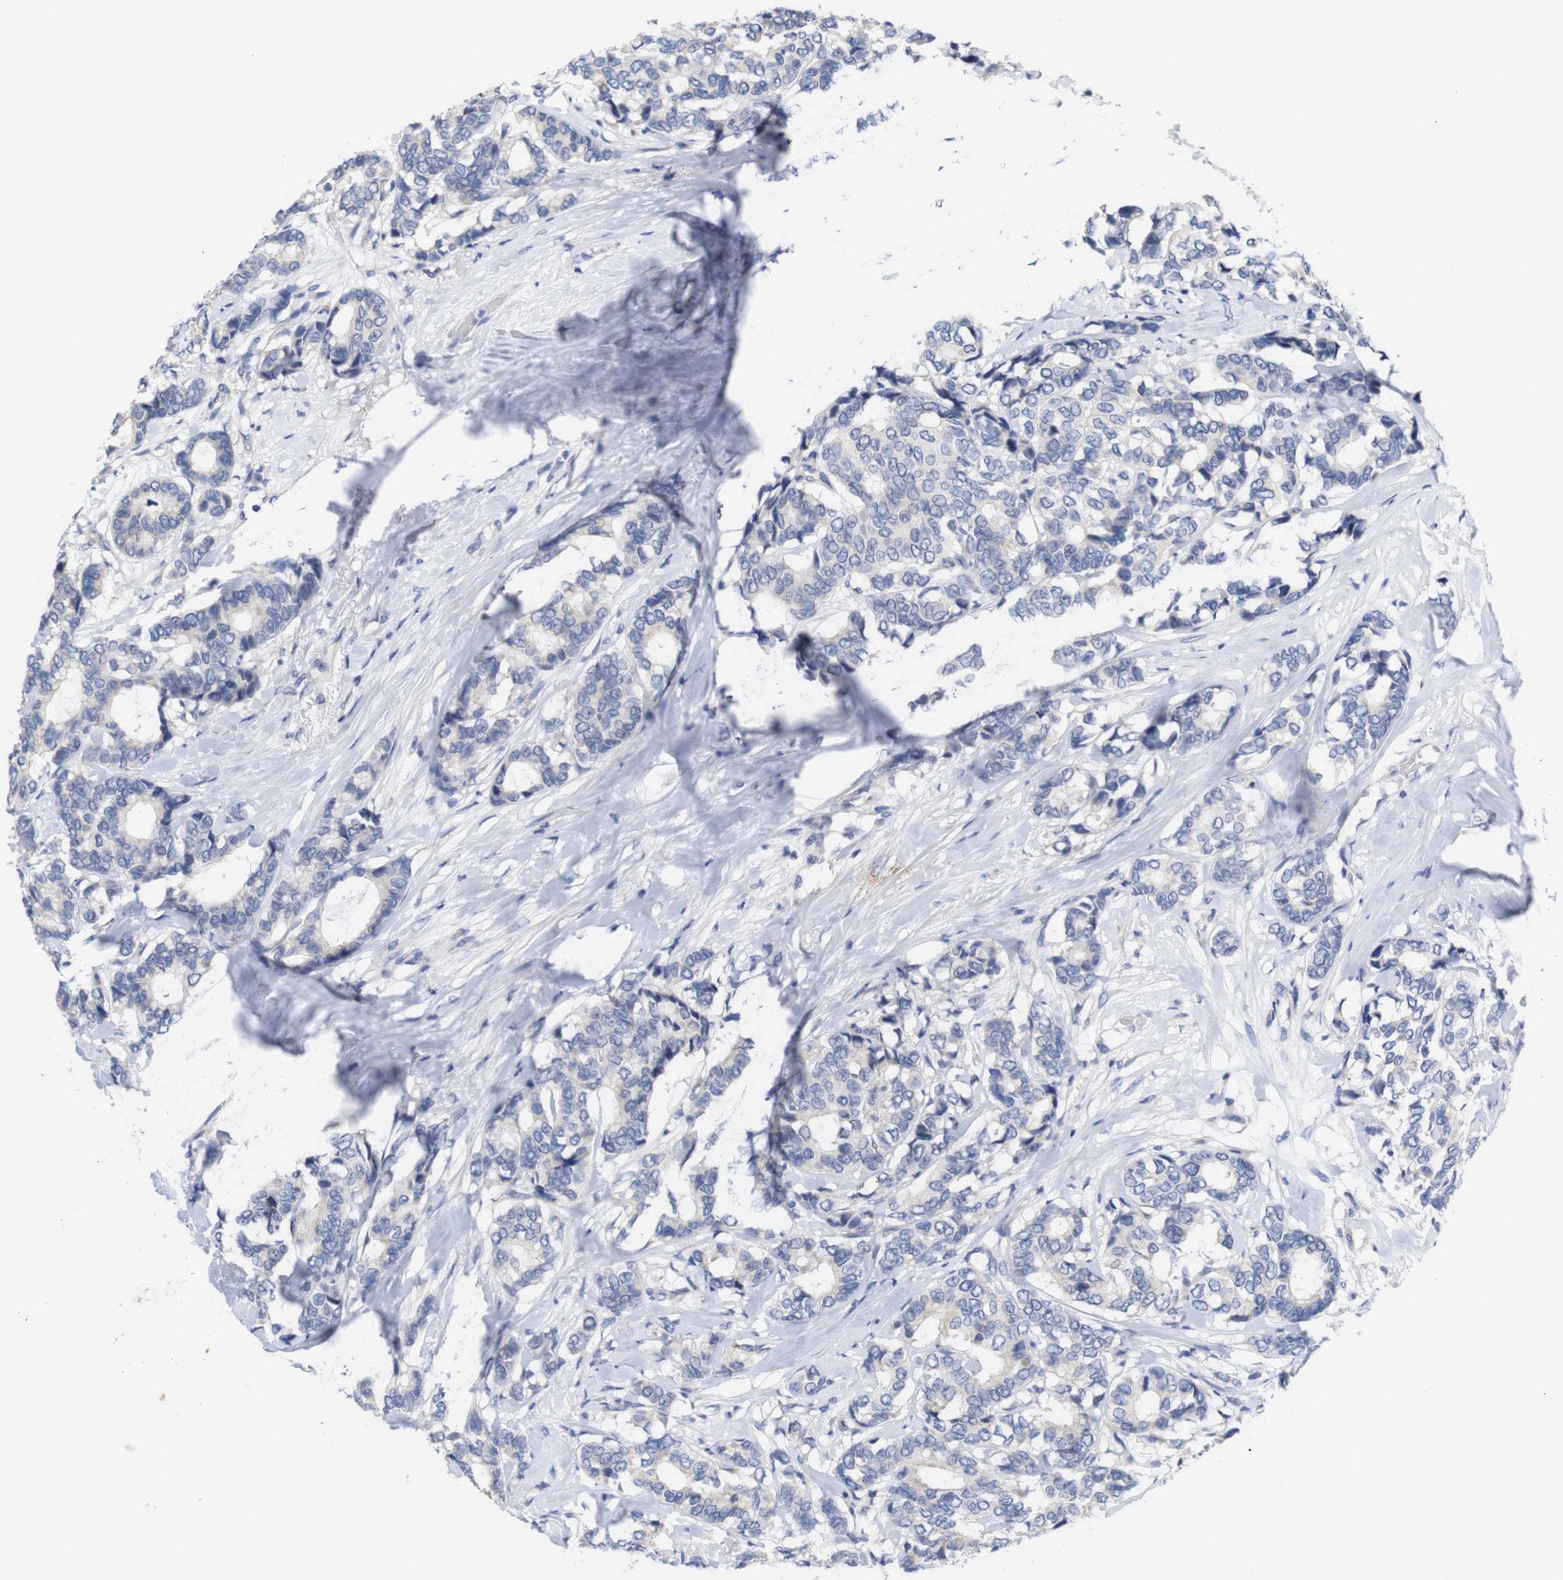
{"staining": {"intensity": "negative", "quantity": "none", "location": "none"}, "tissue": "breast cancer", "cell_type": "Tumor cells", "image_type": "cancer", "snomed": [{"axis": "morphology", "description": "Duct carcinoma"}, {"axis": "topography", "description": "Breast"}], "caption": "This is an immunohistochemistry image of human intraductal carcinoma (breast). There is no positivity in tumor cells.", "gene": "TNNI3", "patient": {"sex": "female", "age": 87}}